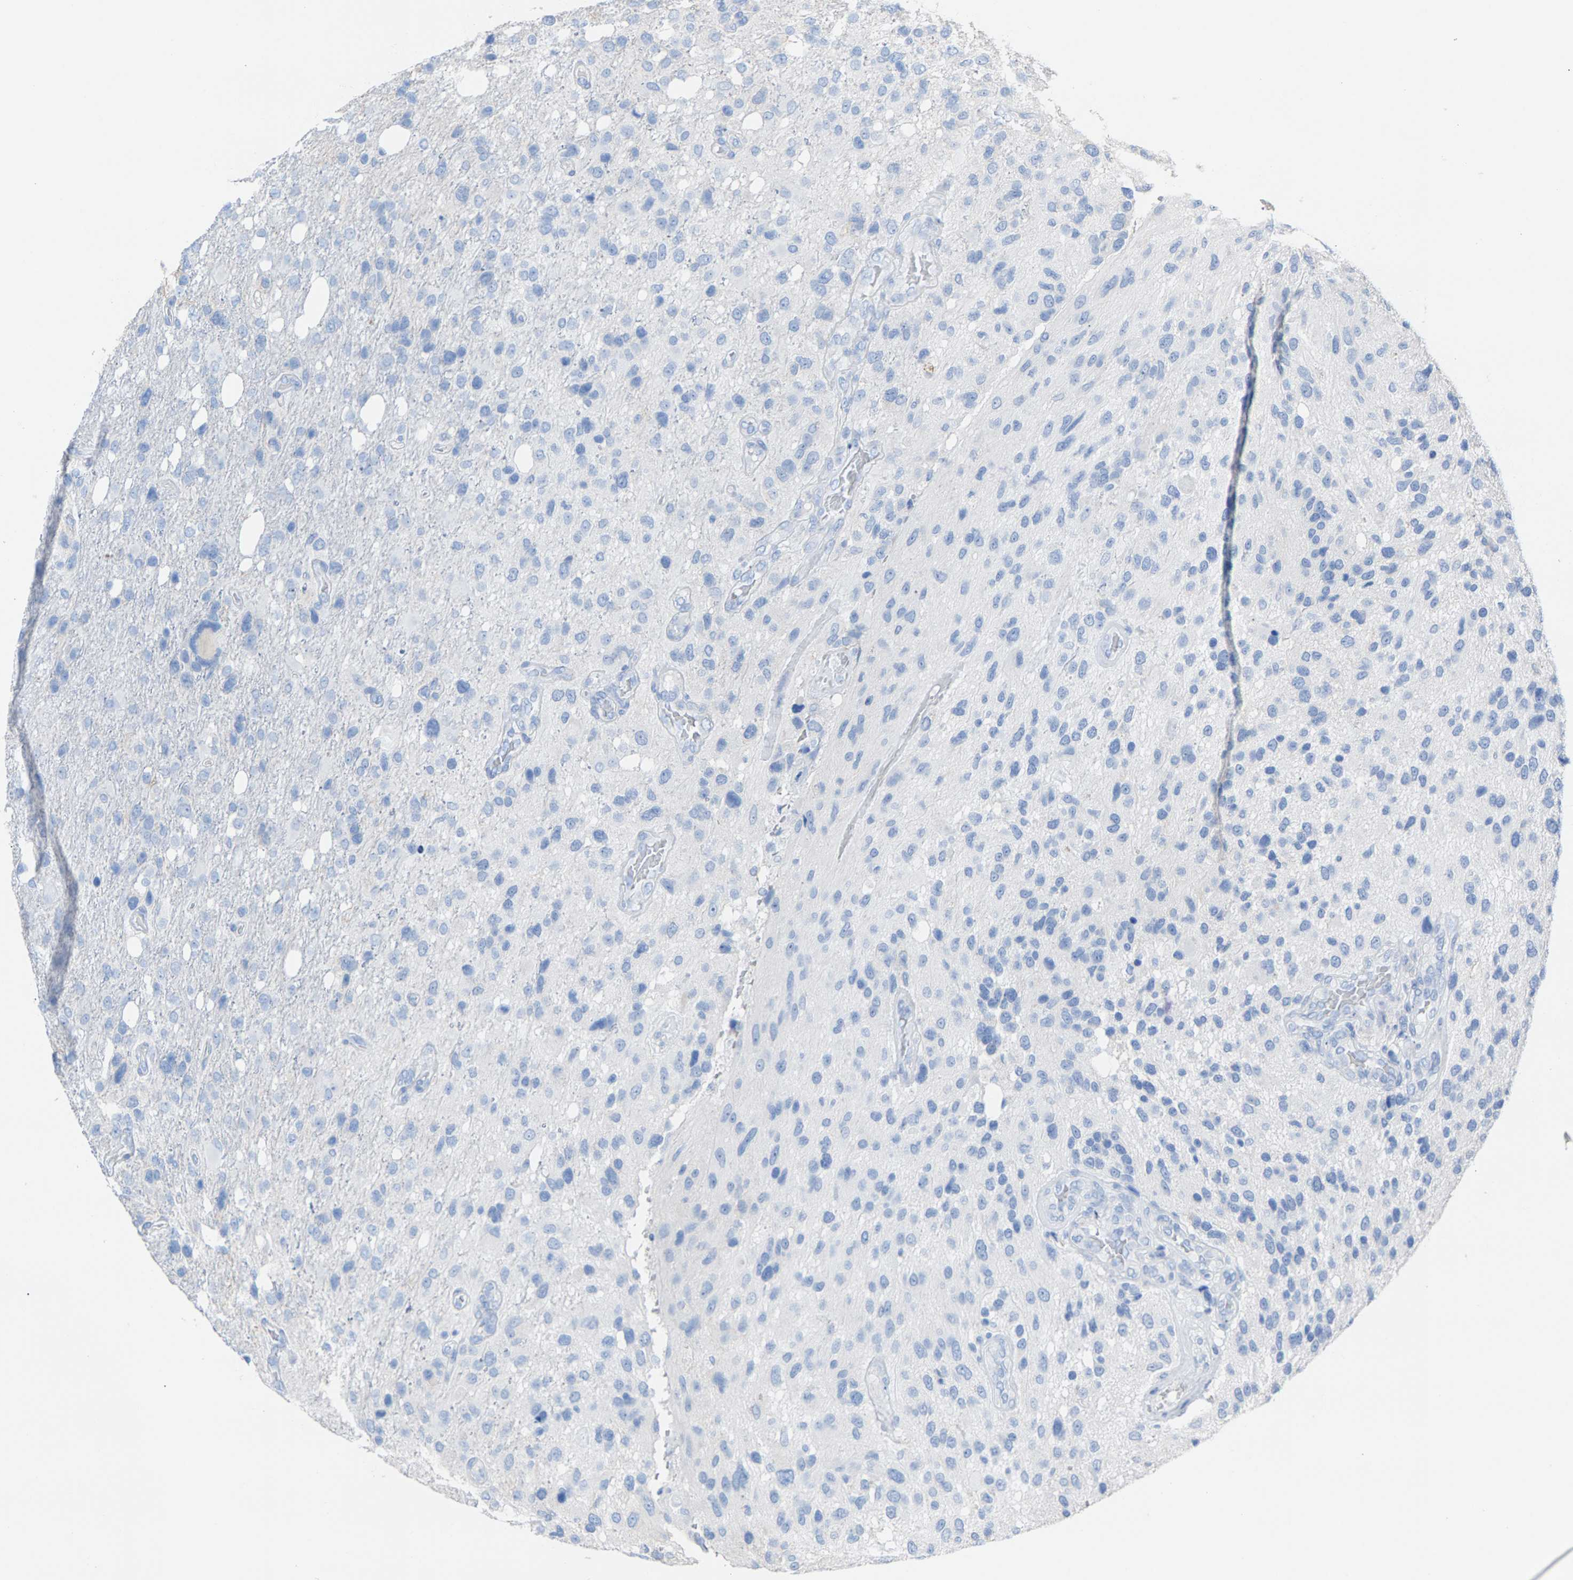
{"staining": {"intensity": "negative", "quantity": "none", "location": "none"}, "tissue": "glioma", "cell_type": "Tumor cells", "image_type": "cancer", "snomed": [{"axis": "morphology", "description": "Glioma, malignant, High grade"}, {"axis": "topography", "description": "Brain"}], "caption": "There is no significant positivity in tumor cells of glioma.", "gene": "CPA1", "patient": {"sex": "female", "age": 58}}